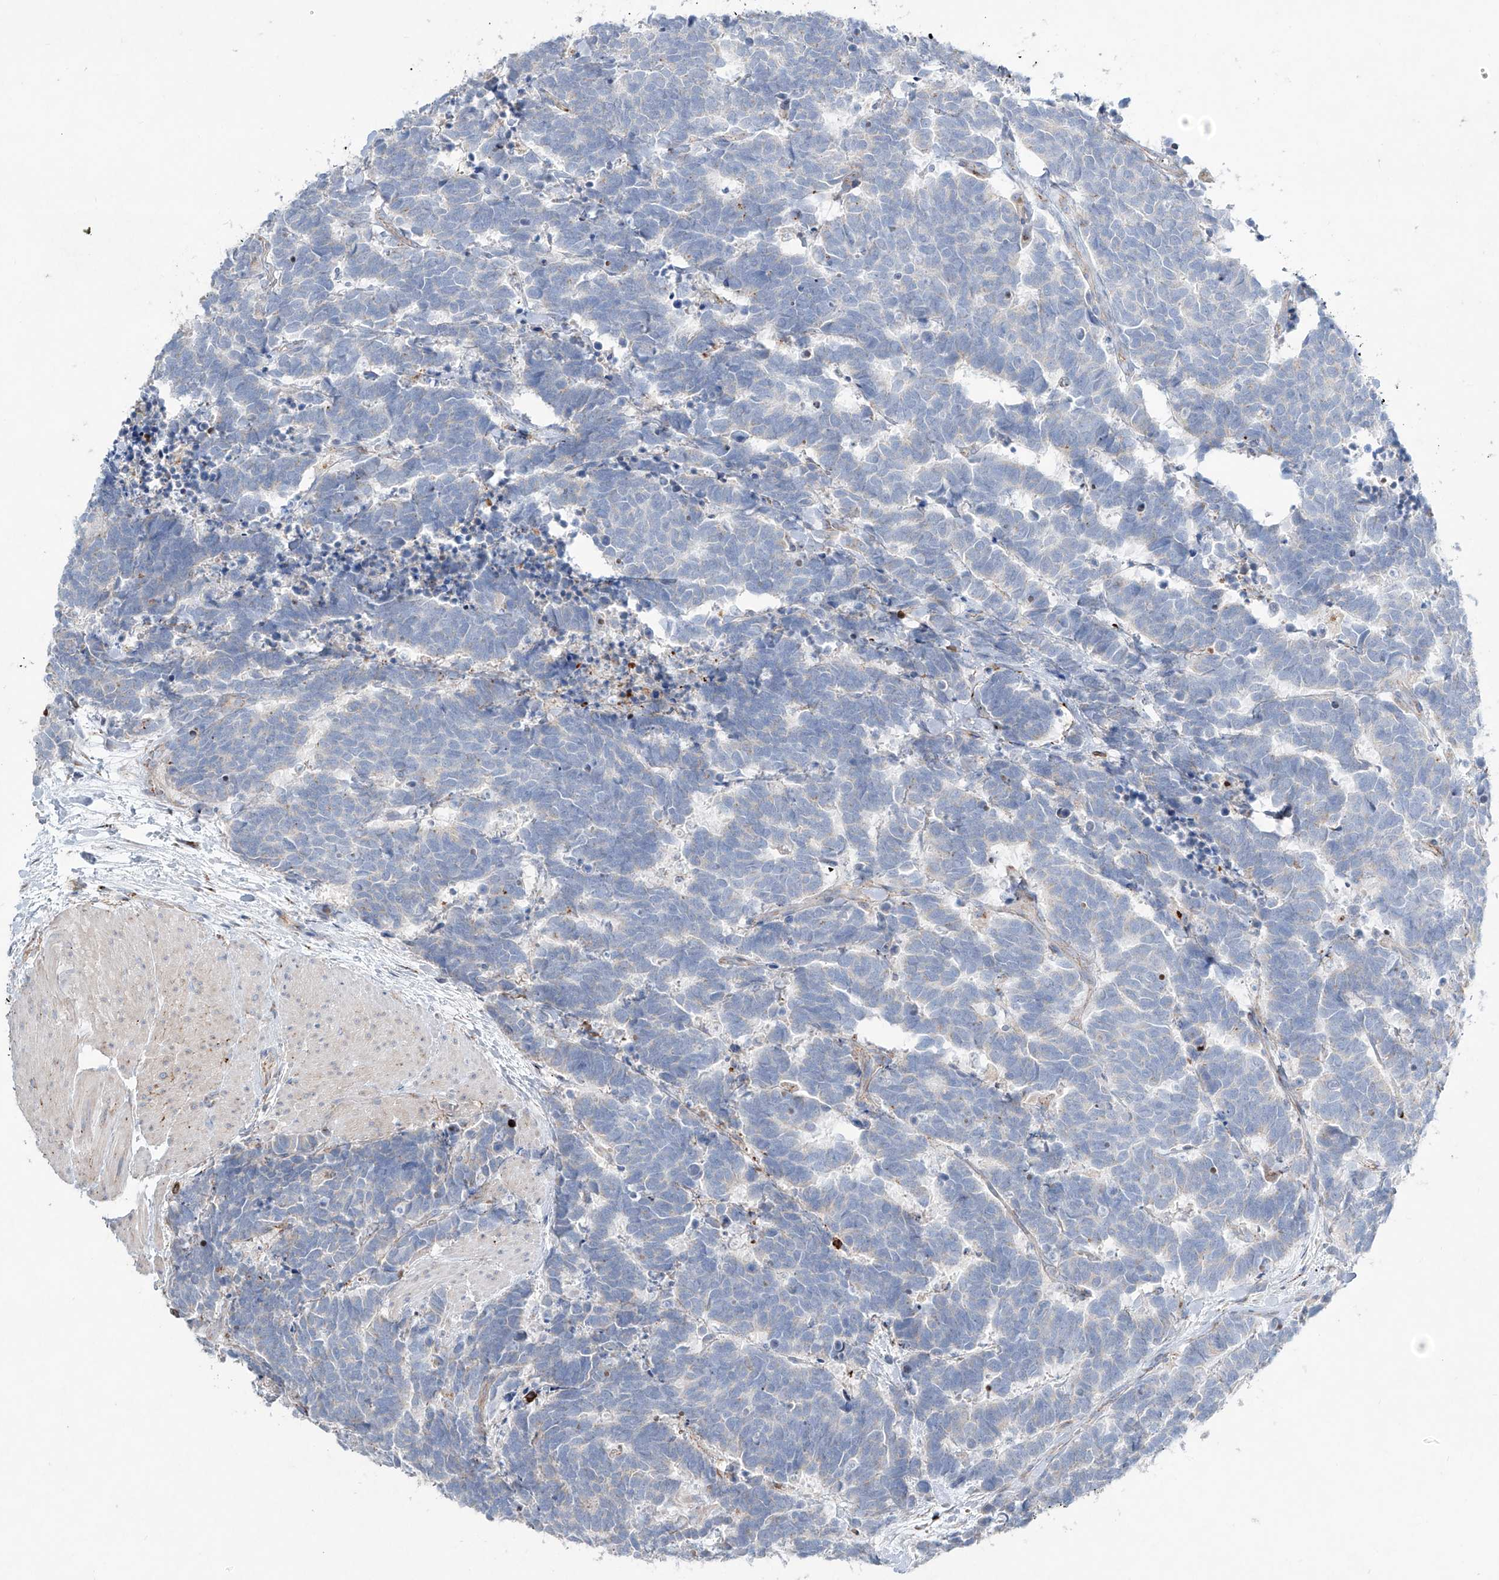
{"staining": {"intensity": "negative", "quantity": "none", "location": "none"}, "tissue": "carcinoid", "cell_type": "Tumor cells", "image_type": "cancer", "snomed": [{"axis": "morphology", "description": "Carcinoma, NOS"}, {"axis": "morphology", "description": "Carcinoid, malignant, NOS"}, {"axis": "topography", "description": "Urinary bladder"}], "caption": "A histopathology image of human carcinoma is negative for staining in tumor cells. (DAB (3,3'-diaminobenzidine) immunohistochemistry, high magnification).", "gene": "CDH5", "patient": {"sex": "male", "age": 57}}